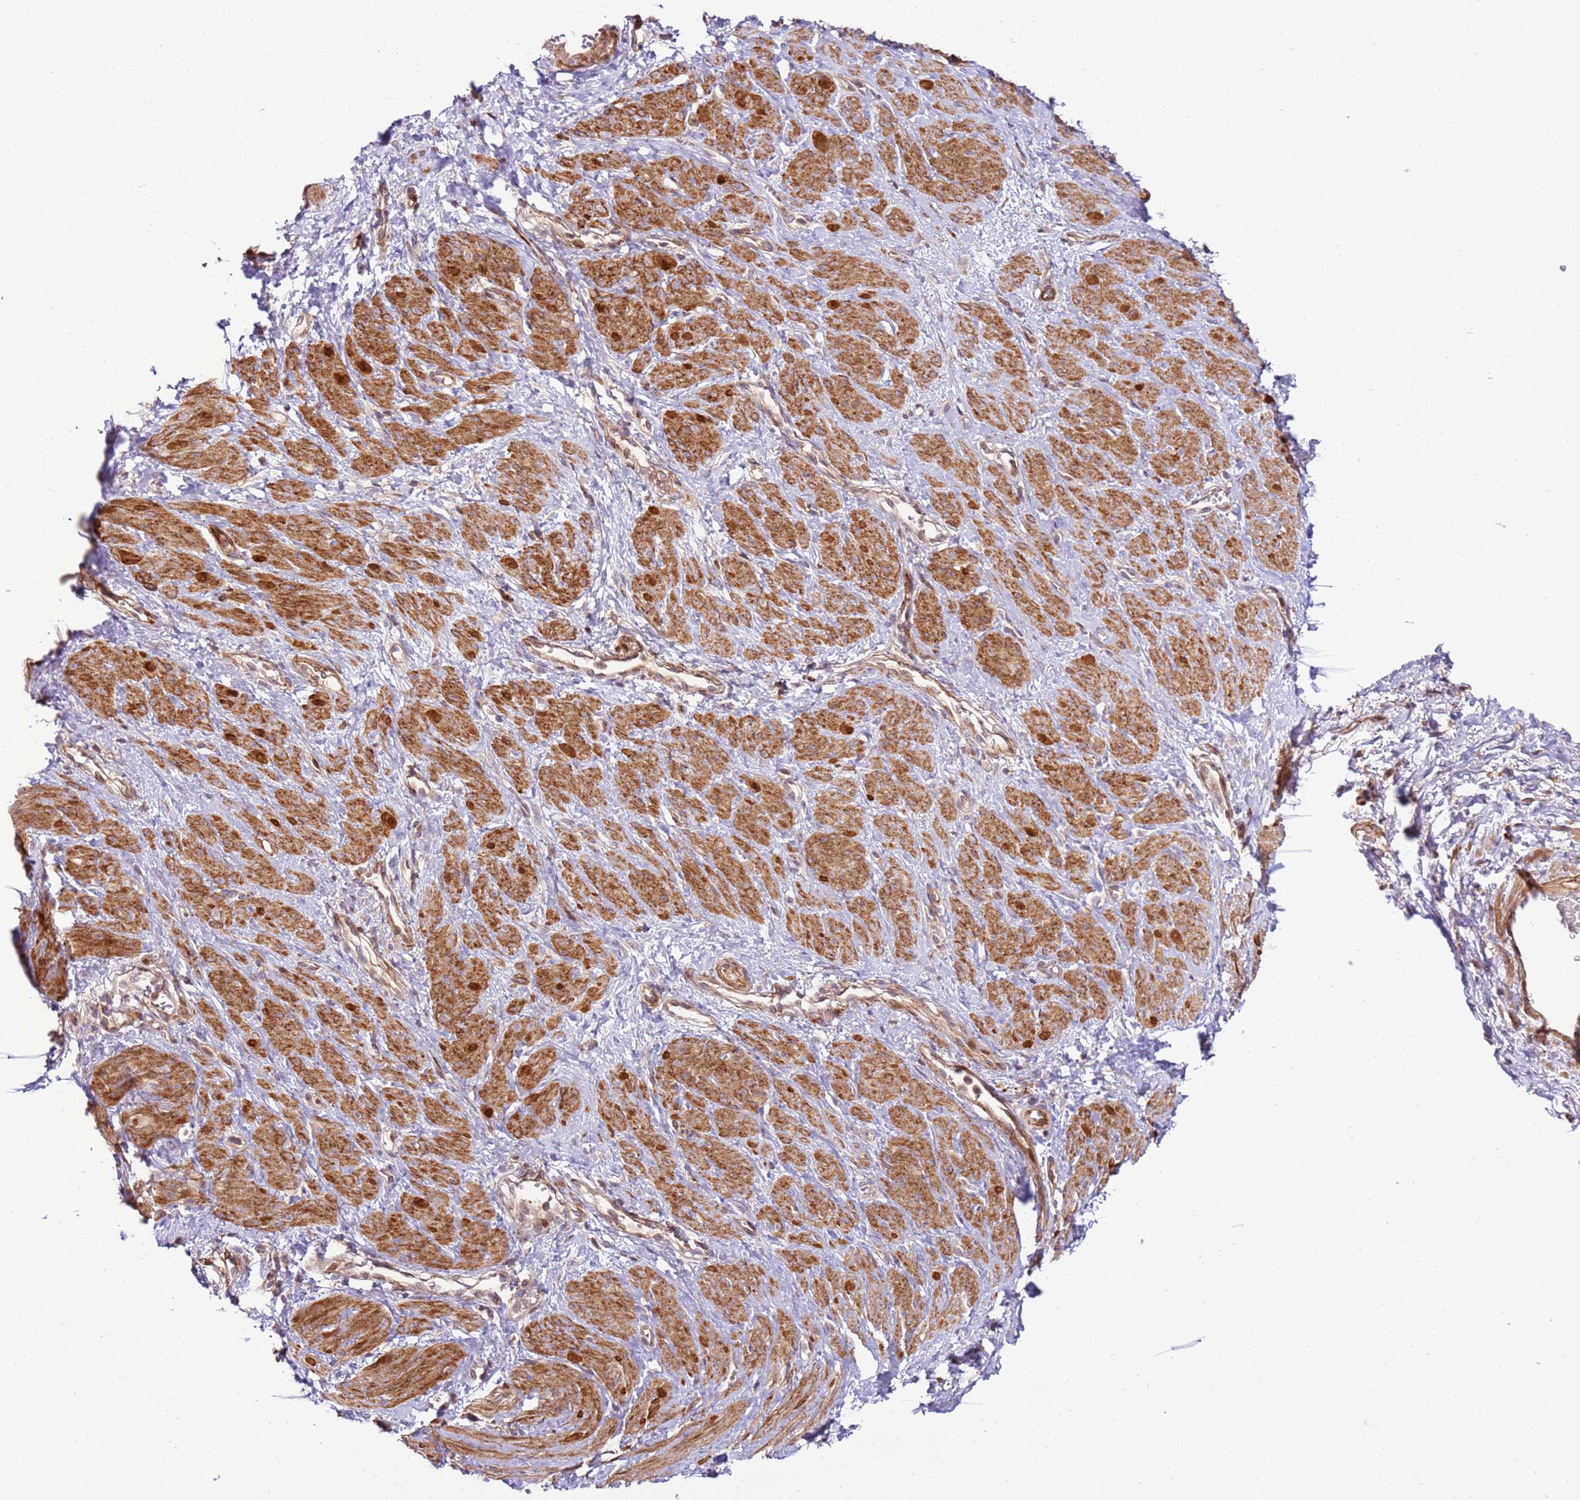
{"staining": {"intensity": "moderate", "quantity": "25%-75%", "location": "cytoplasmic/membranous"}, "tissue": "smooth muscle", "cell_type": "Smooth muscle cells", "image_type": "normal", "snomed": [{"axis": "morphology", "description": "Normal tissue, NOS"}, {"axis": "topography", "description": "Smooth muscle"}, {"axis": "topography", "description": "Uterus"}], "caption": "A brown stain highlights moderate cytoplasmic/membranous staining of a protein in smooth muscle cells of unremarkable smooth muscle. Using DAB (3,3'-diaminobenzidine) (brown) and hematoxylin (blue) stains, captured at high magnification using brightfield microscopy.", "gene": "ZNF624", "patient": {"sex": "female", "age": 39}}